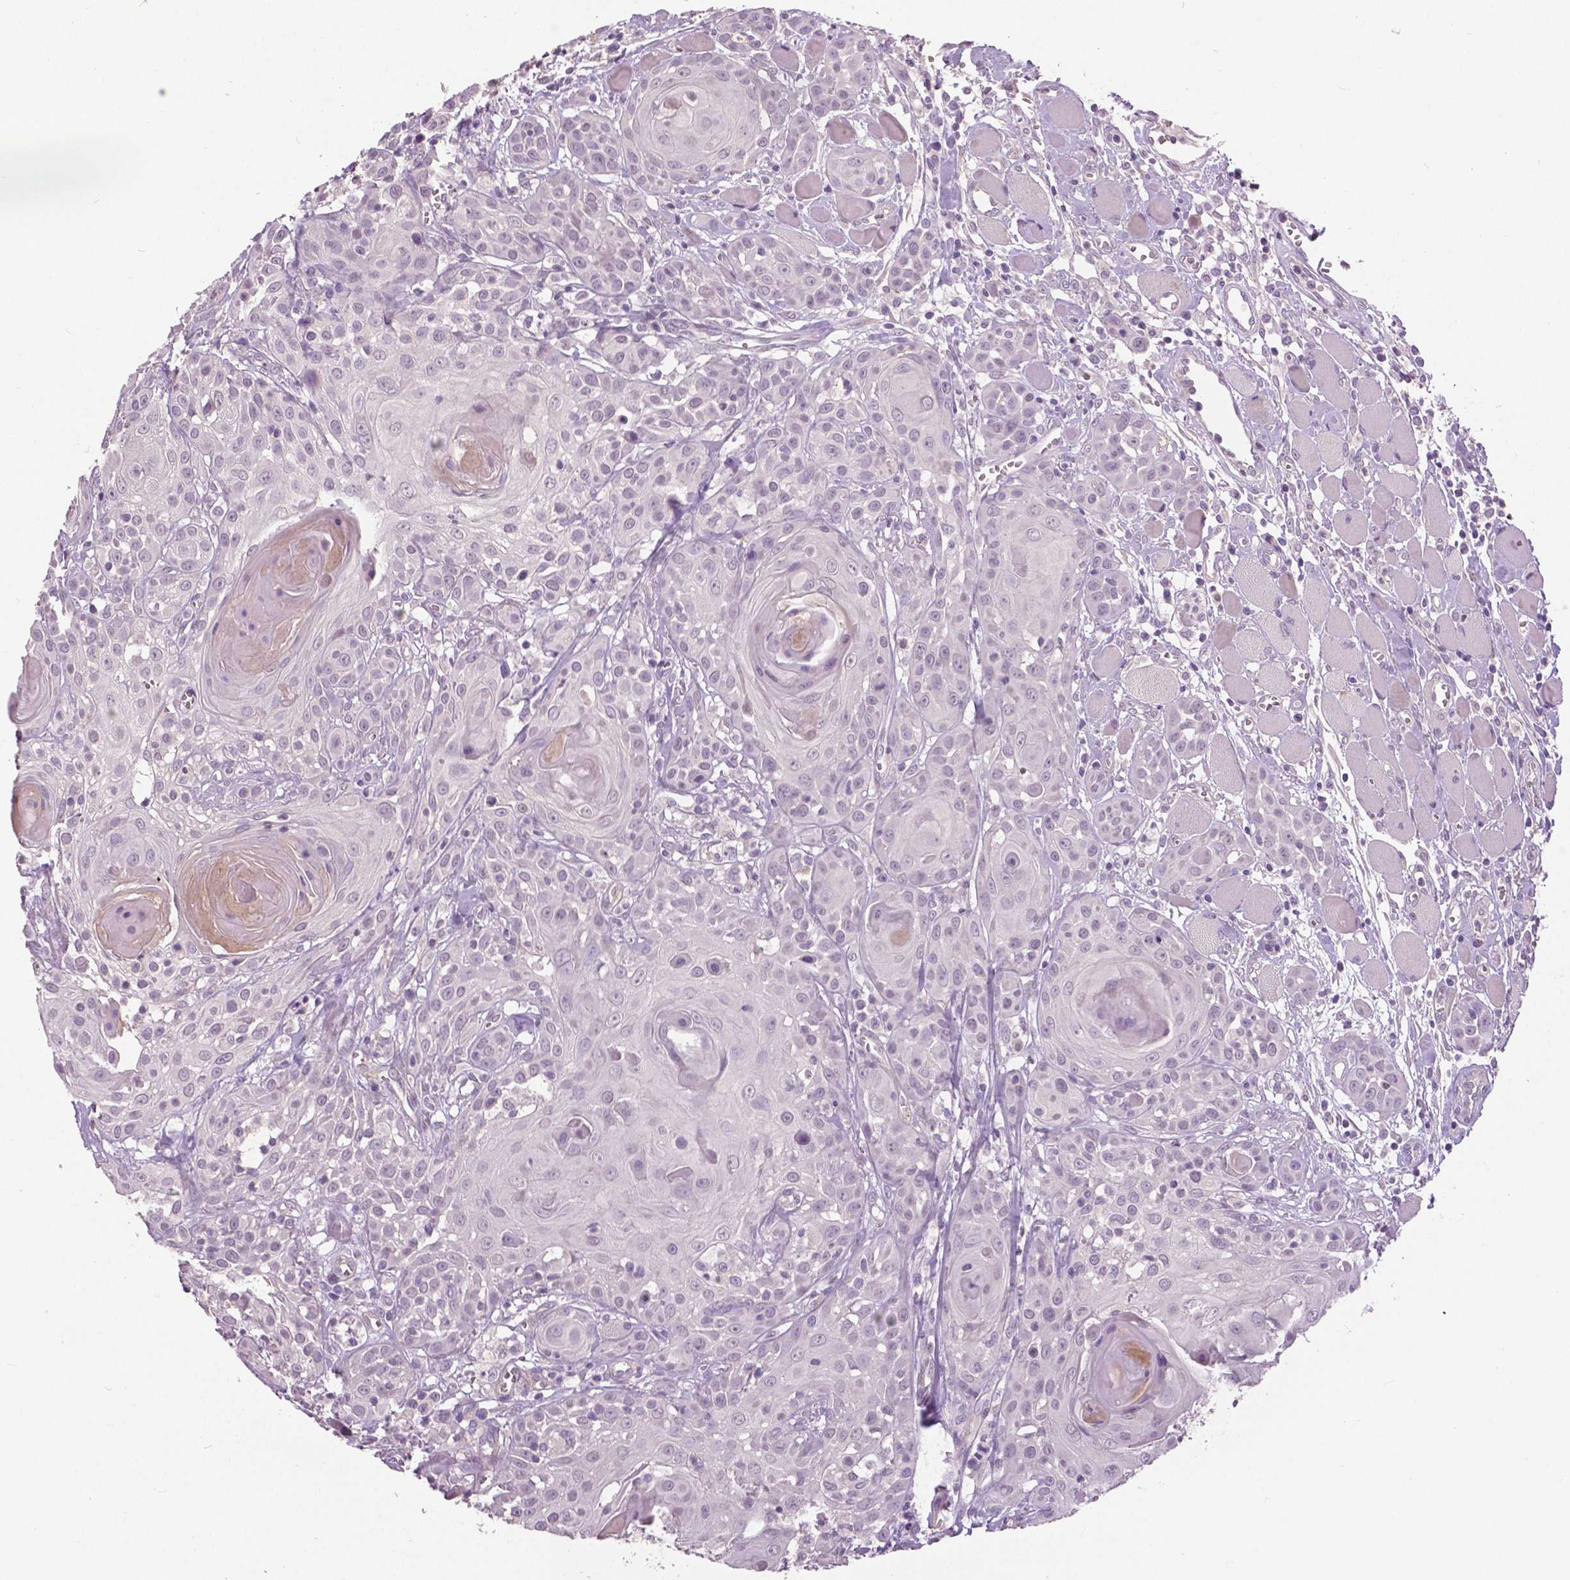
{"staining": {"intensity": "negative", "quantity": "none", "location": "none"}, "tissue": "head and neck cancer", "cell_type": "Tumor cells", "image_type": "cancer", "snomed": [{"axis": "morphology", "description": "Squamous cell carcinoma, NOS"}, {"axis": "topography", "description": "Head-Neck"}], "caption": "A micrograph of head and neck cancer stained for a protein exhibits no brown staining in tumor cells.", "gene": "FOXA1", "patient": {"sex": "female", "age": 80}}